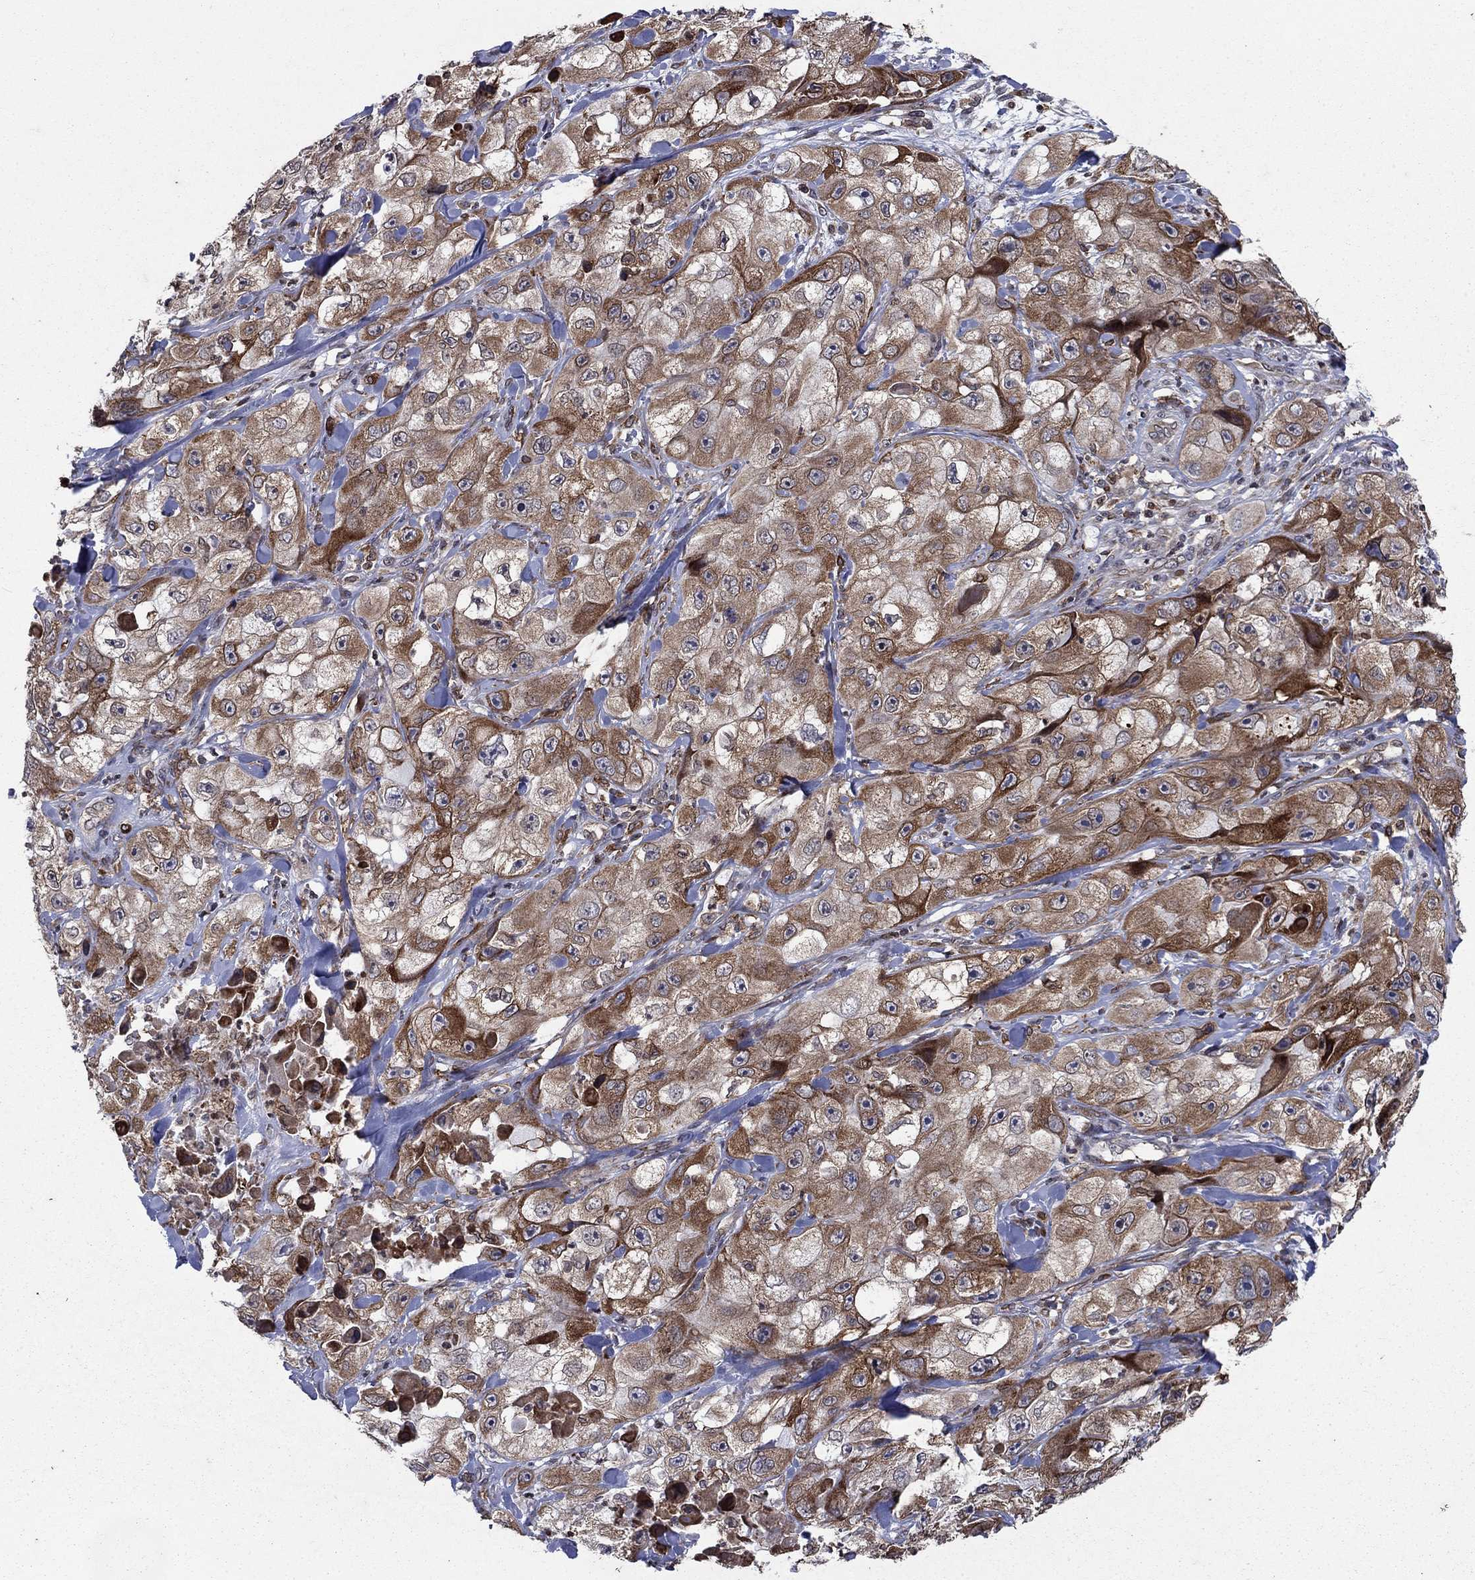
{"staining": {"intensity": "strong", "quantity": "<25%", "location": "cytoplasmic/membranous"}, "tissue": "skin cancer", "cell_type": "Tumor cells", "image_type": "cancer", "snomed": [{"axis": "morphology", "description": "Squamous cell carcinoma, NOS"}, {"axis": "topography", "description": "Skin"}, {"axis": "topography", "description": "Subcutis"}], "caption": "Immunohistochemical staining of skin squamous cell carcinoma exhibits strong cytoplasmic/membranous protein expression in approximately <25% of tumor cells.", "gene": "DHRS7", "patient": {"sex": "male", "age": 73}}